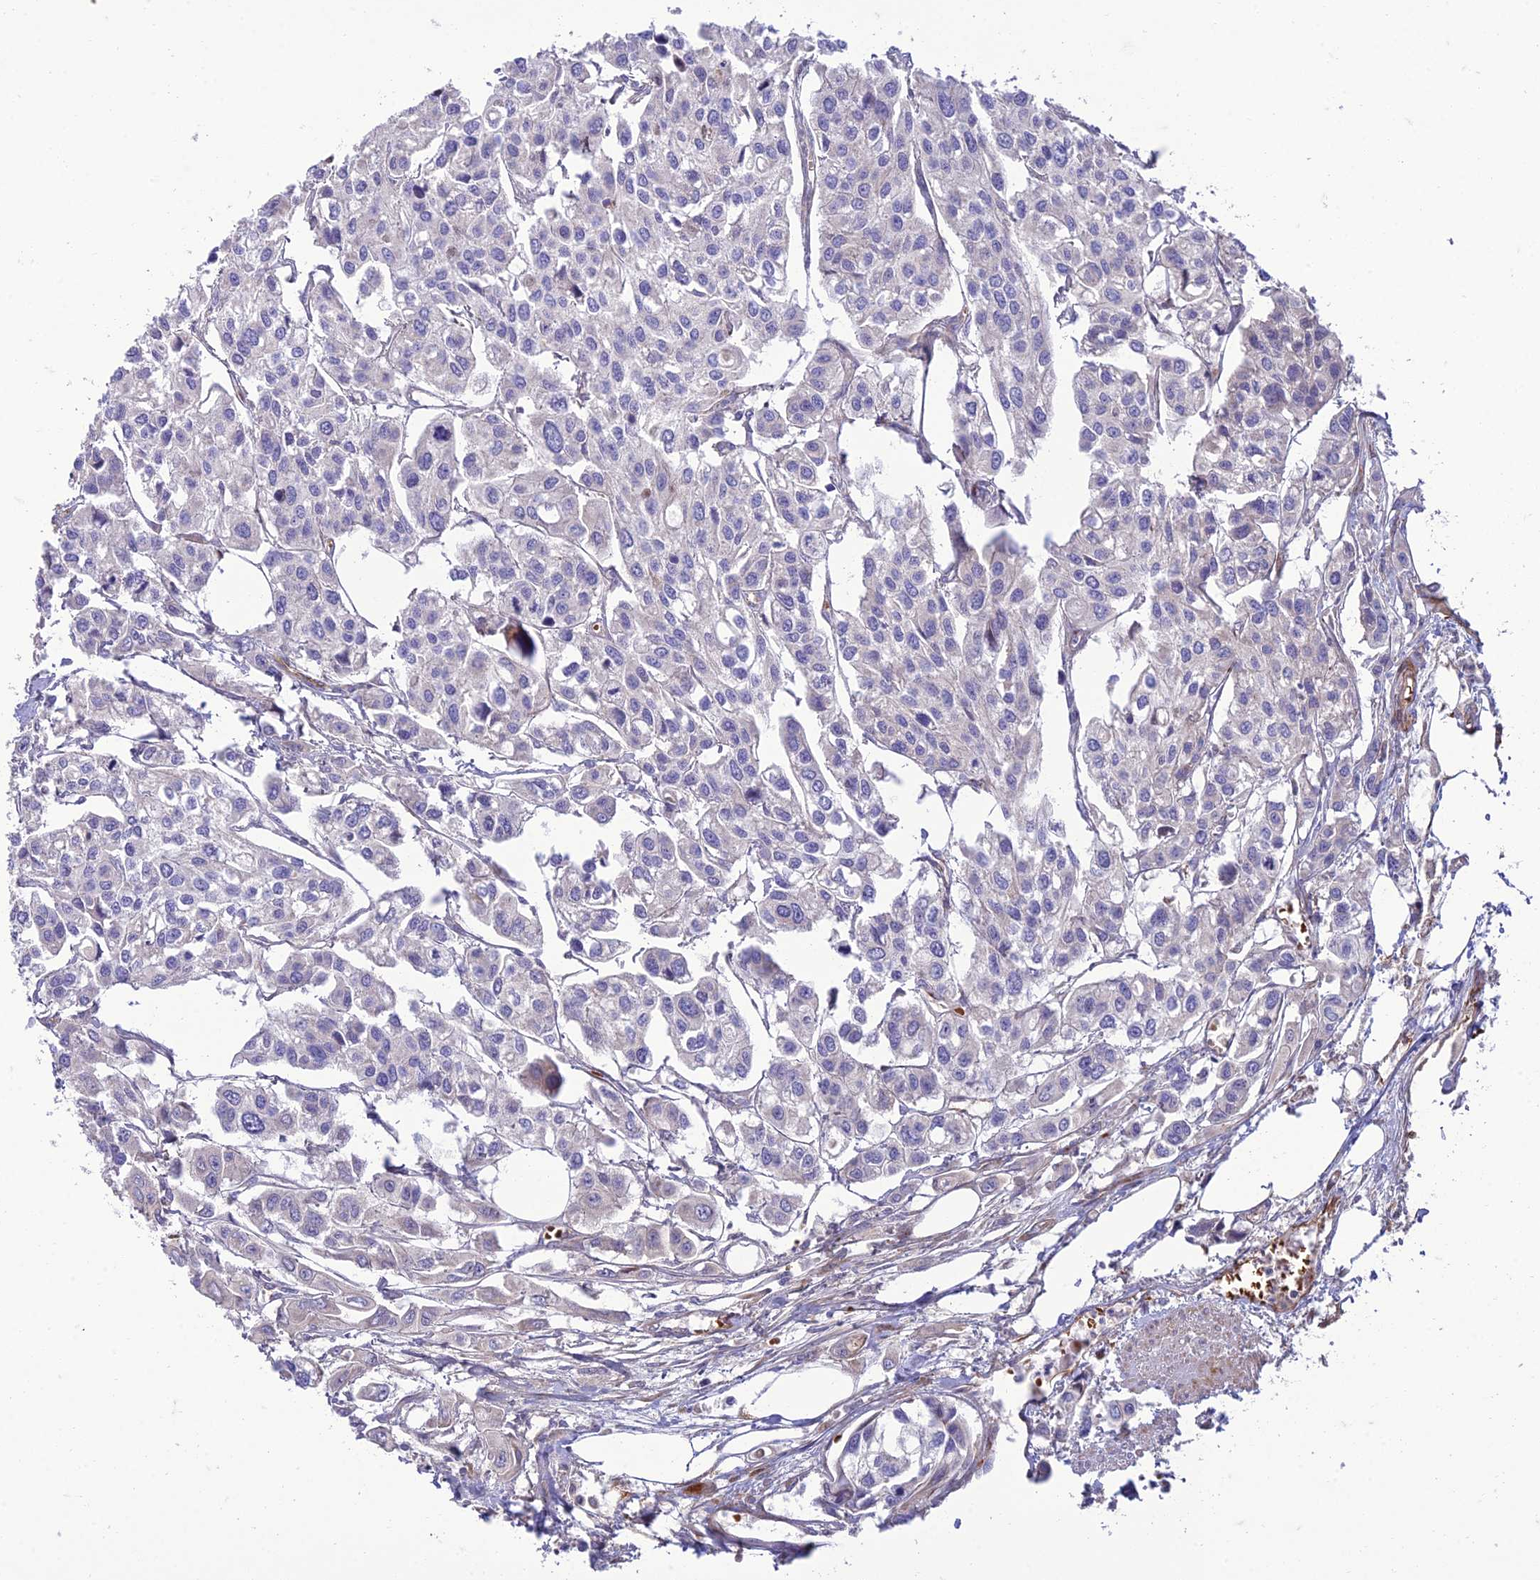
{"staining": {"intensity": "negative", "quantity": "none", "location": "none"}, "tissue": "urothelial cancer", "cell_type": "Tumor cells", "image_type": "cancer", "snomed": [{"axis": "morphology", "description": "Urothelial carcinoma, High grade"}, {"axis": "topography", "description": "Urinary bladder"}], "caption": "A photomicrograph of urothelial cancer stained for a protein shows no brown staining in tumor cells.", "gene": "SEL1L3", "patient": {"sex": "male", "age": 67}}